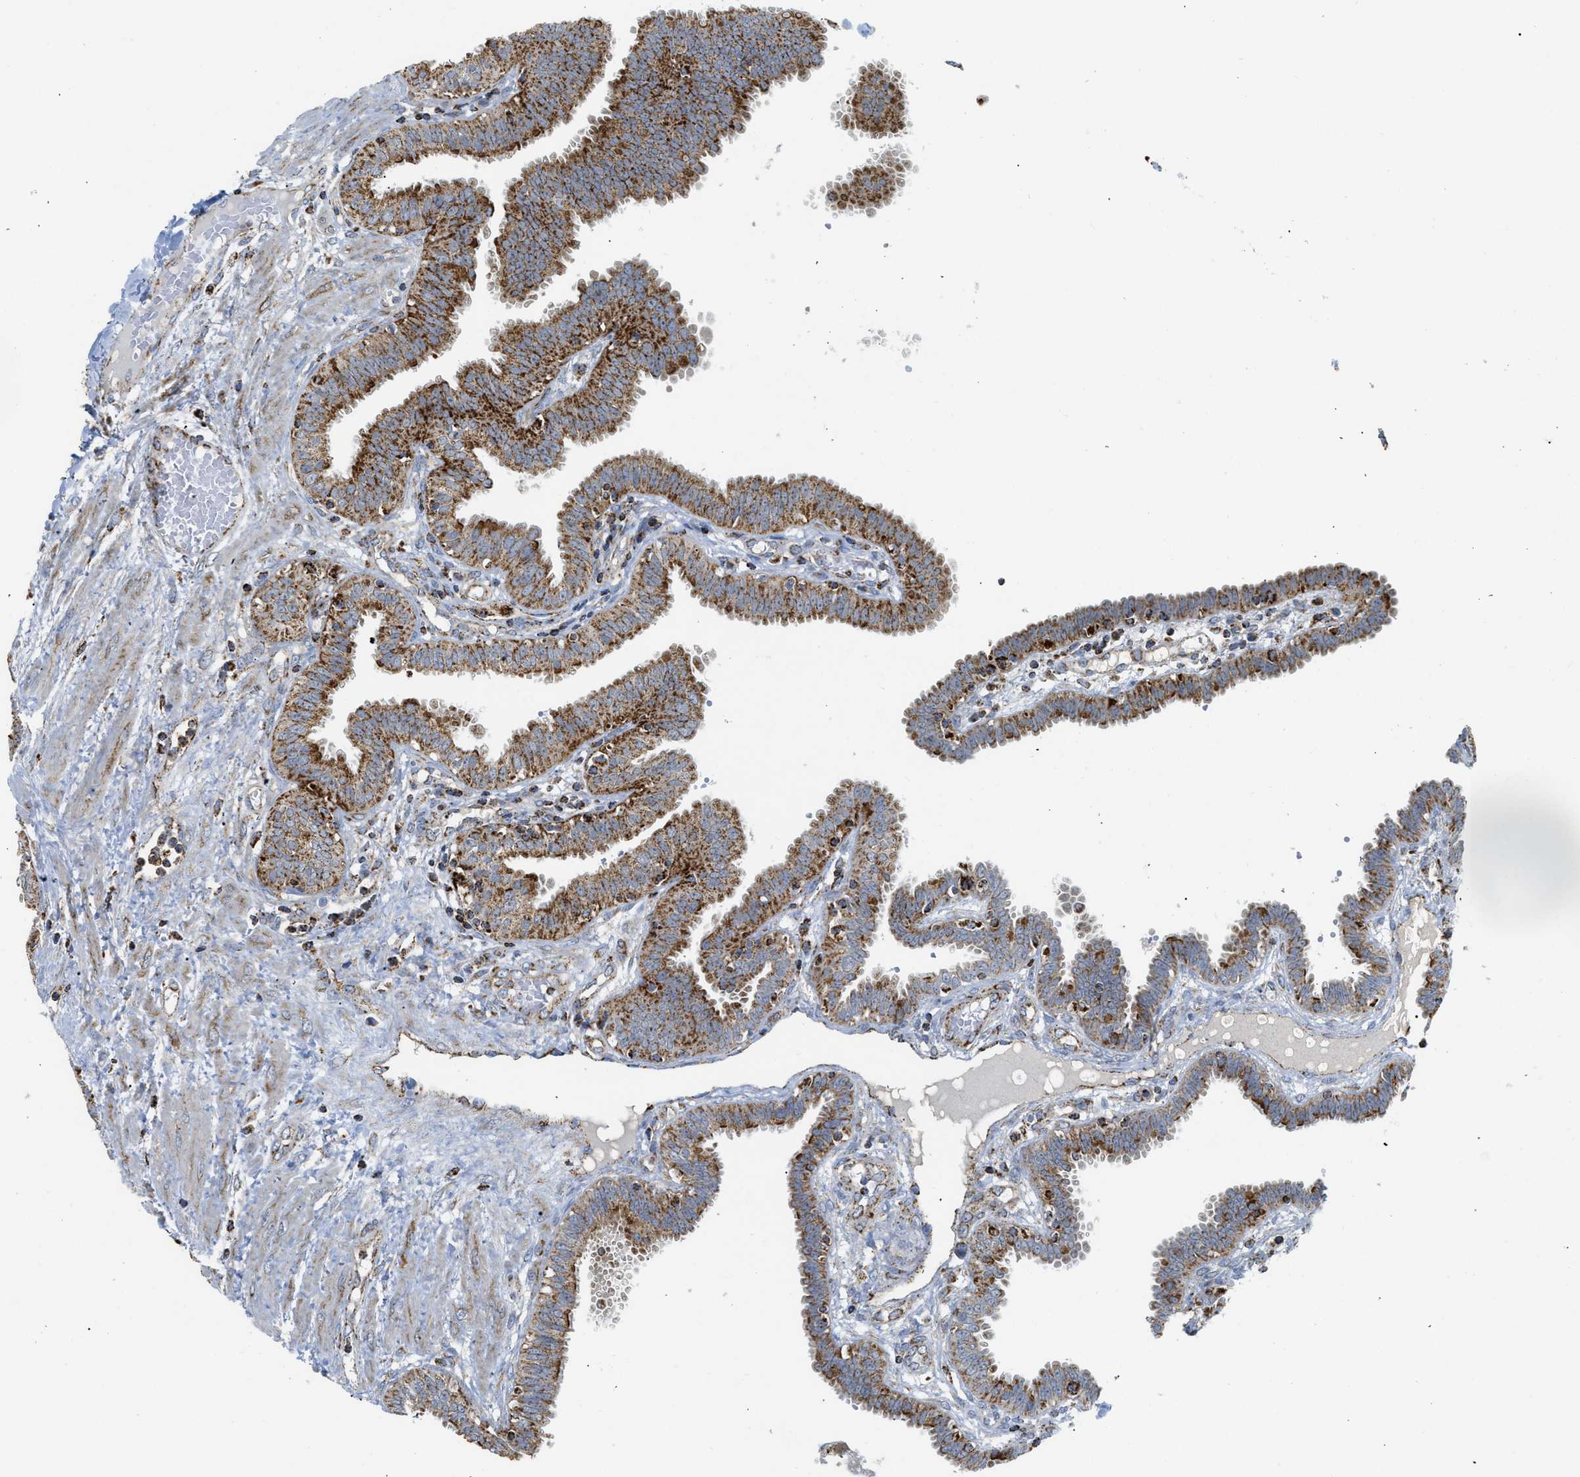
{"staining": {"intensity": "strong", "quantity": ">75%", "location": "cytoplasmic/membranous"}, "tissue": "fallopian tube", "cell_type": "Glandular cells", "image_type": "normal", "snomed": [{"axis": "morphology", "description": "Normal tissue, NOS"}, {"axis": "topography", "description": "Fallopian tube"}], "caption": "Fallopian tube was stained to show a protein in brown. There is high levels of strong cytoplasmic/membranous staining in about >75% of glandular cells. The staining was performed using DAB, with brown indicating positive protein expression. Nuclei are stained blue with hematoxylin.", "gene": "SQOR", "patient": {"sex": "female", "age": 32}}